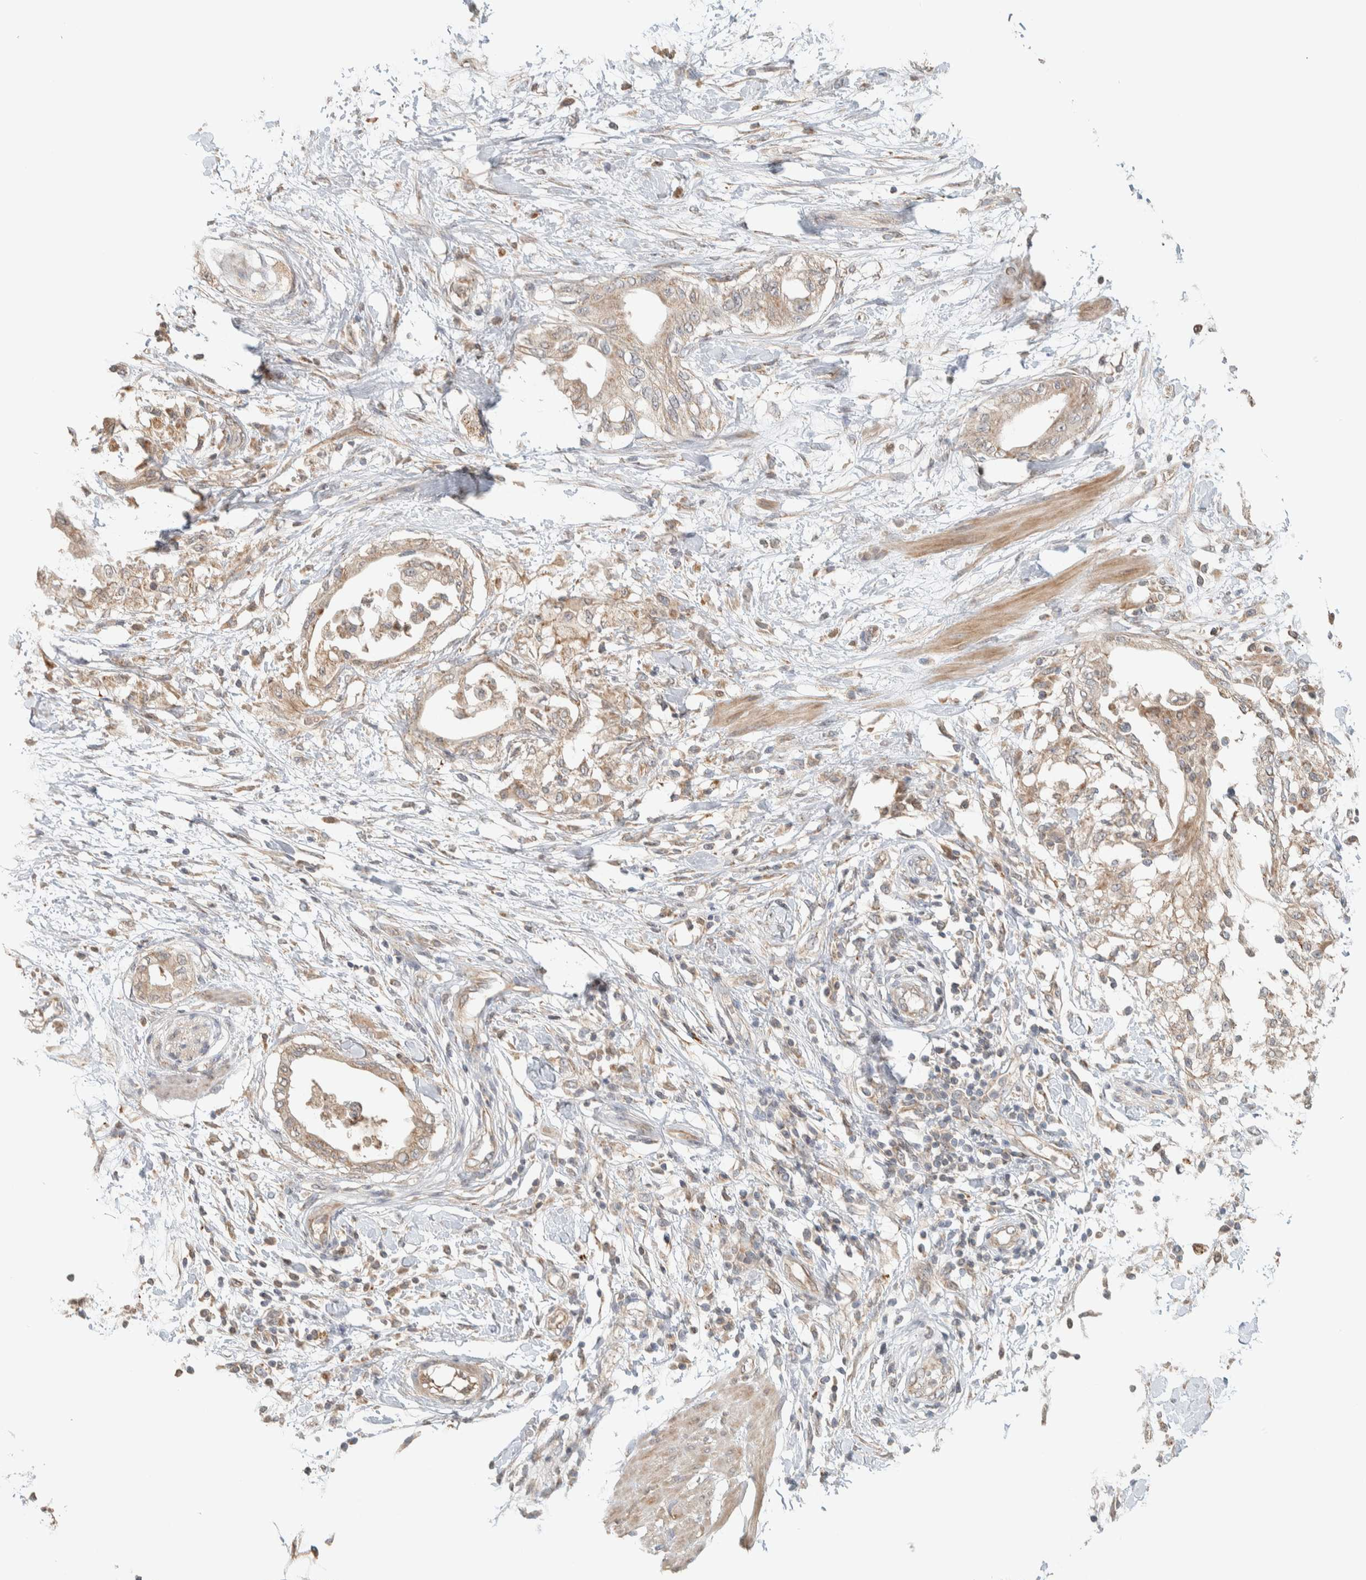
{"staining": {"intensity": "weak", "quantity": ">75%", "location": "cytoplasmic/membranous"}, "tissue": "pancreatic cancer", "cell_type": "Tumor cells", "image_type": "cancer", "snomed": [{"axis": "morphology", "description": "Normal tissue, NOS"}, {"axis": "morphology", "description": "Adenocarcinoma, NOS"}, {"axis": "topography", "description": "Pancreas"}, {"axis": "topography", "description": "Duodenum"}], "caption": "Pancreatic adenocarcinoma stained with a brown dye demonstrates weak cytoplasmic/membranous positive staining in about >75% of tumor cells.", "gene": "PDE7B", "patient": {"sex": "female", "age": 60}}